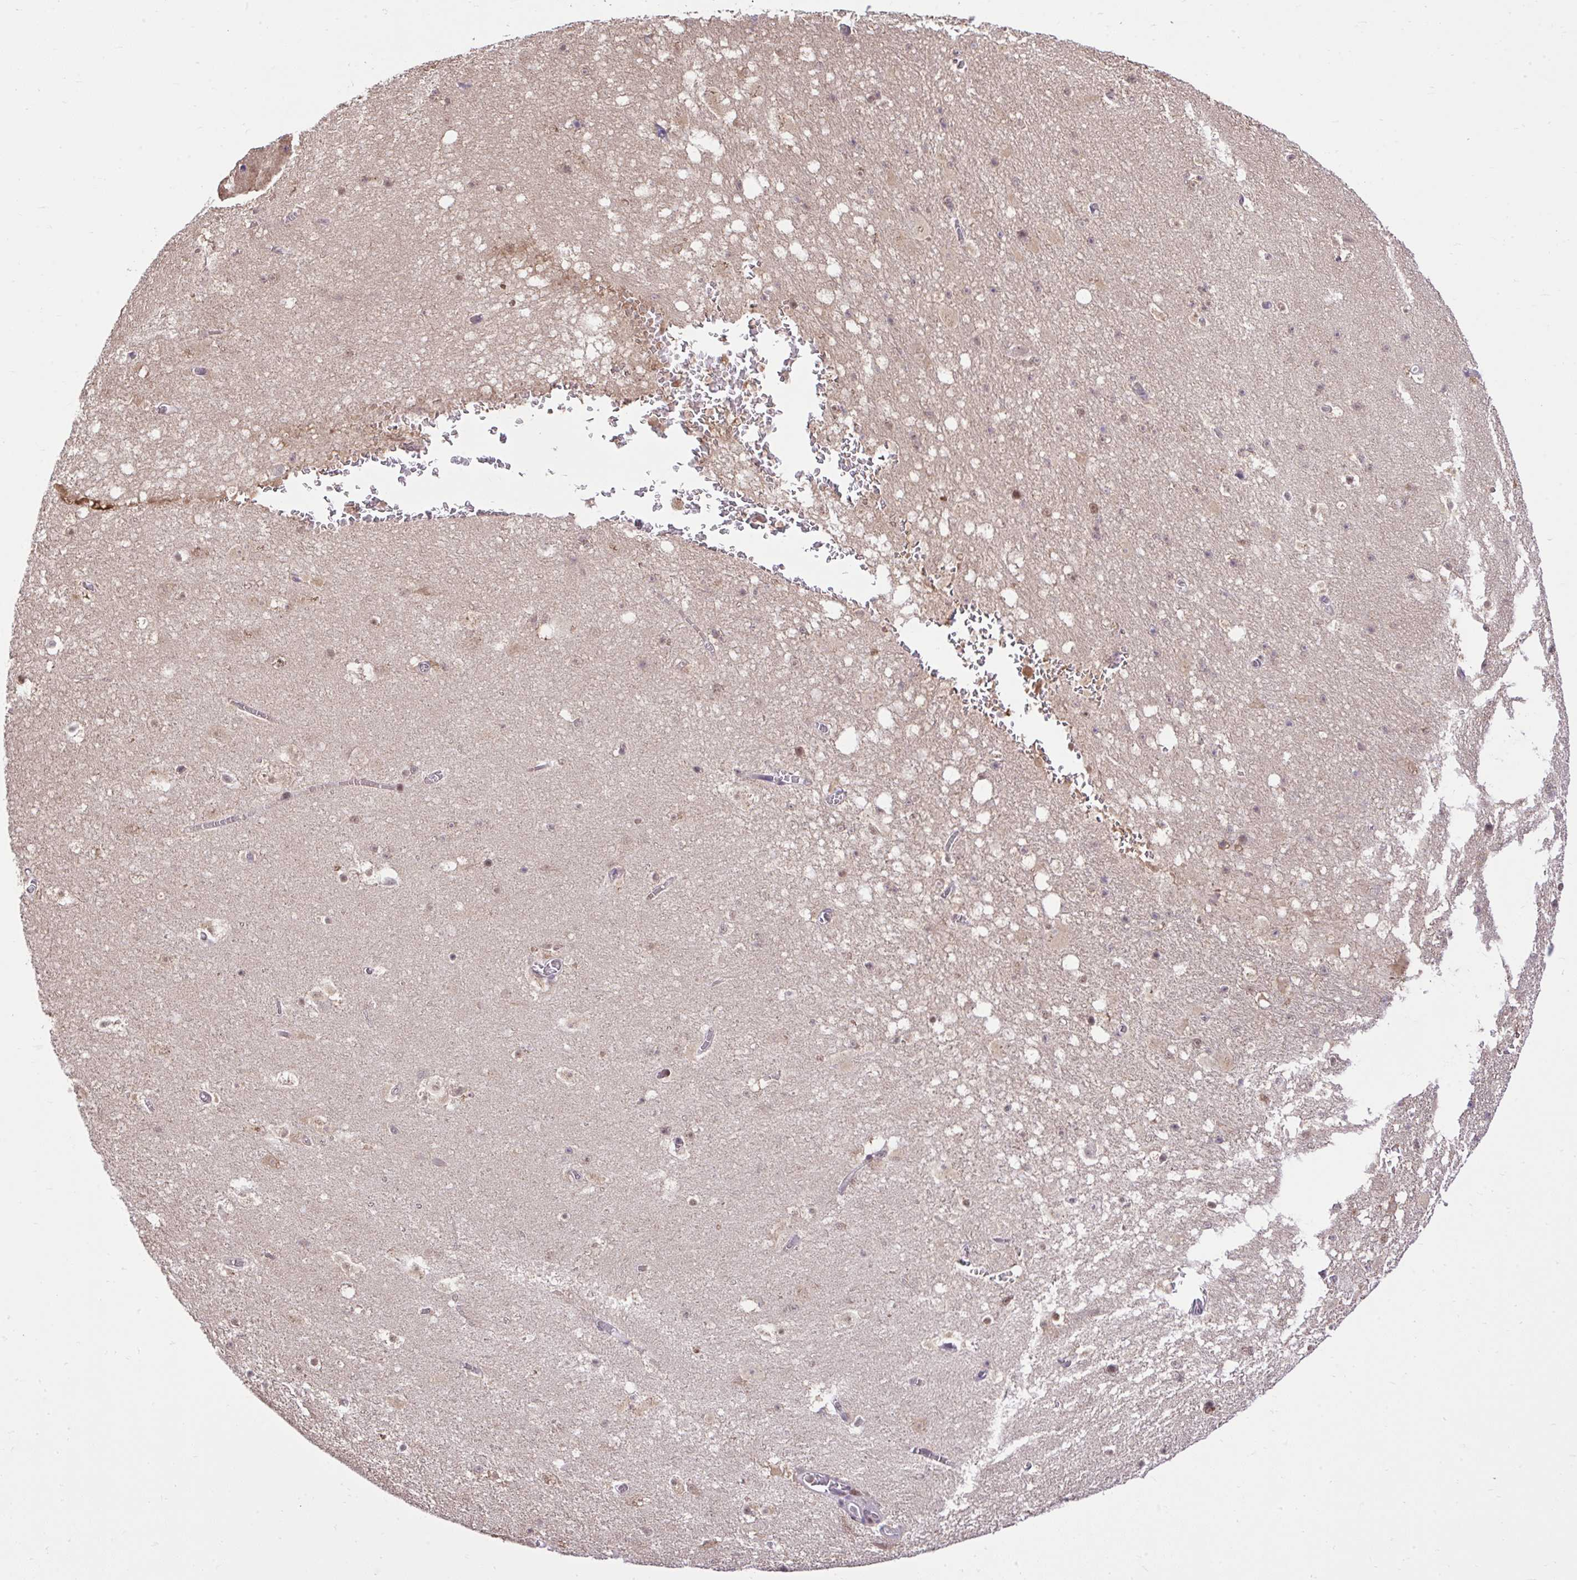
{"staining": {"intensity": "weak", "quantity": "25%-75%", "location": "nuclear"}, "tissue": "hippocampus", "cell_type": "Glial cells", "image_type": "normal", "snomed": [{"axis": "morphology", "description": "Normal tissue, NOS"}, {"axis": "topography", "description": "Hippocampus"}], "caption": "Immunohistochemistry (IHC) image of benign hippocampus: hippocampus stained using immunohistochemistry (IHC) shows low levels of weak protein expression localized specifically in the nuclear of glial cells, appearing as a nuclear brown color.", "gene": "GLIS3", "patient": {"sex": "female", "age": 42}}